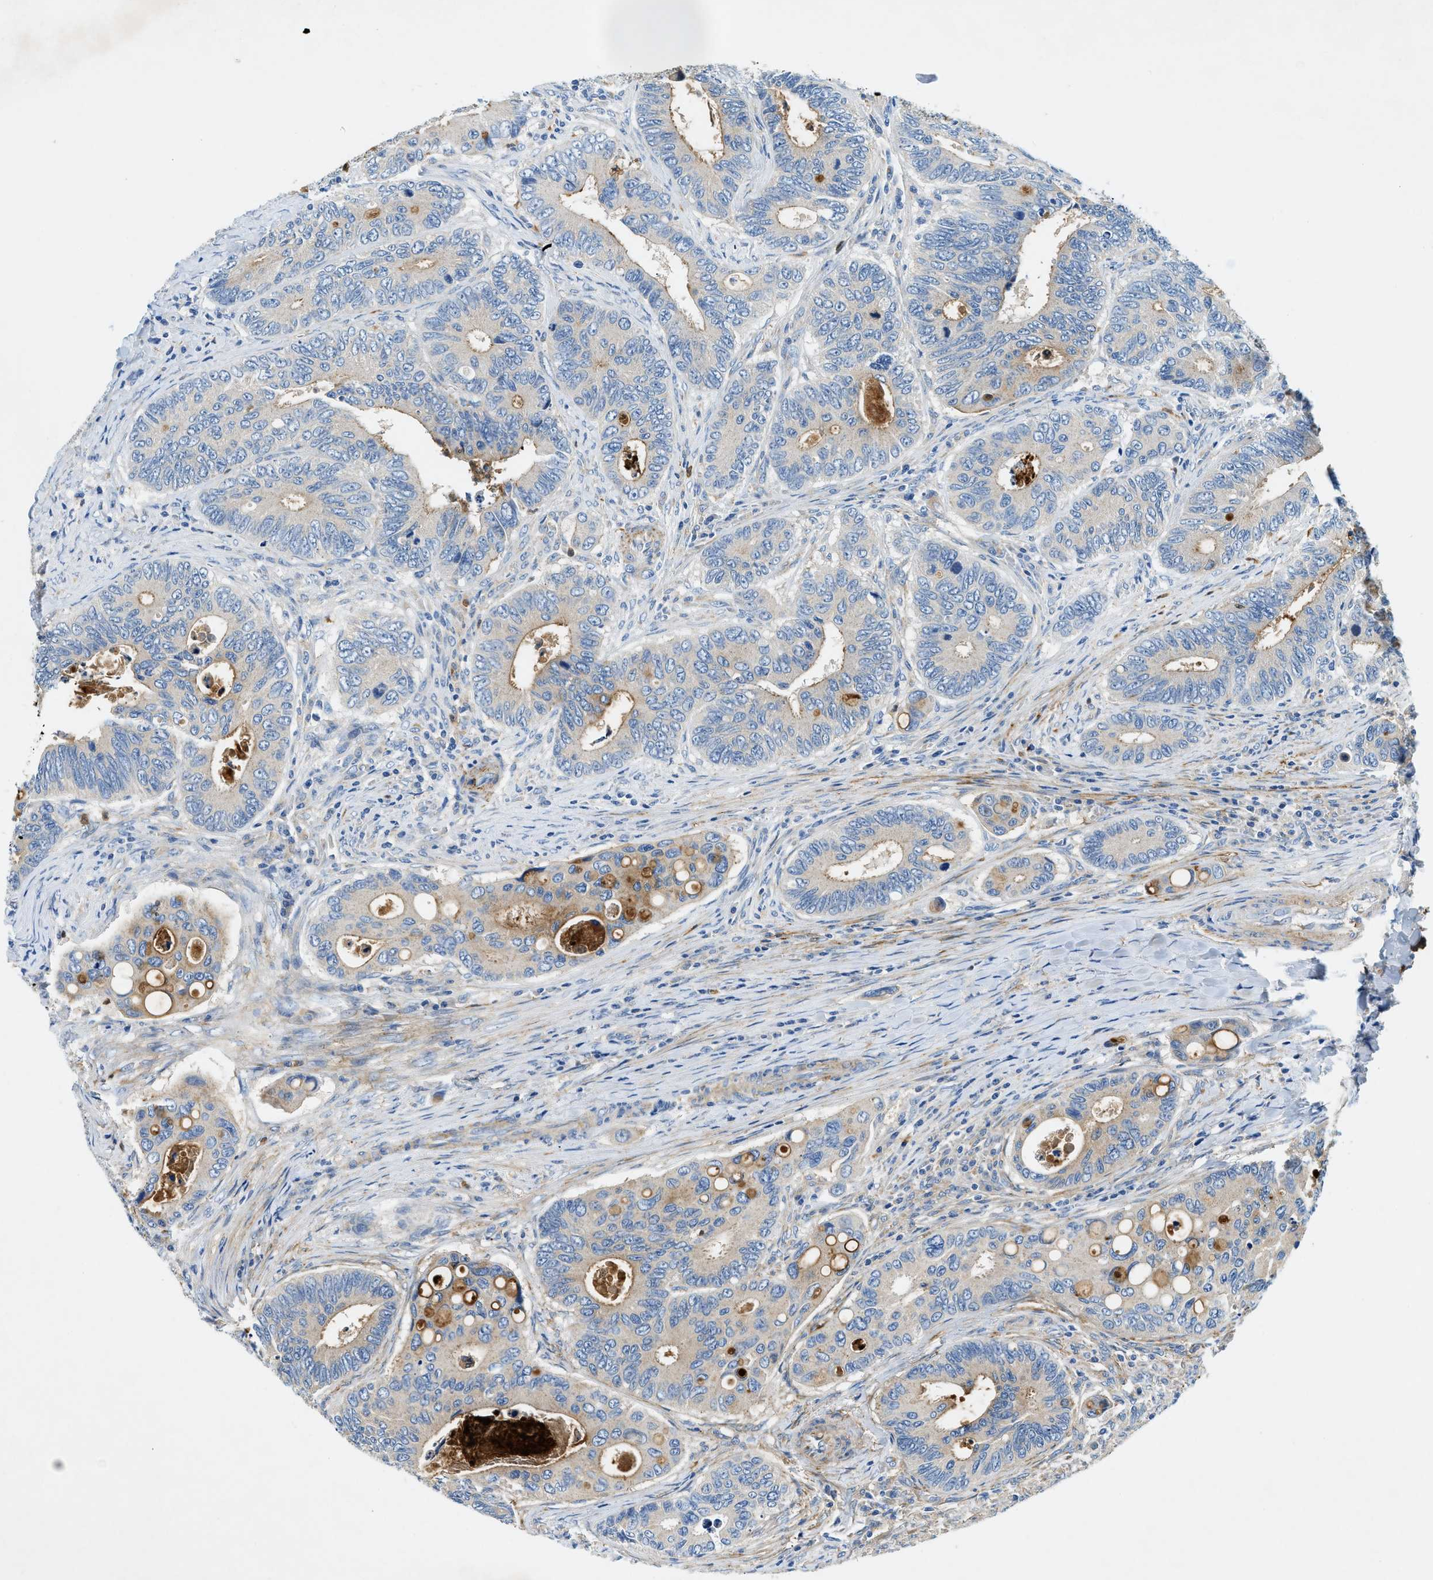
{"staining": {"intensity": "moderate", "quantity": "25%-75%", "location": "cytoplasmic/membranous"}, "tissue": "colorectal cancer", "cell_type": "Tumor cells", "image_type": "cancer", "snomed": [{"axis": "morphology", "description": "Inflammation, NOS"}, {"axis": "morphology", "description": "Adenocarcinoma, NOS"}, {"axis": "topography", "description": "Colon"}], "caption": "Immunohistochemical staining of human colorectal adenocarcinoma exhibits medium levels of moderate cytoplasmic/membranous expression in approximately 25%-75% of tumor cells.", "gene": "ZDHHC13", "patient": {"sex": "male", "age": 72}}